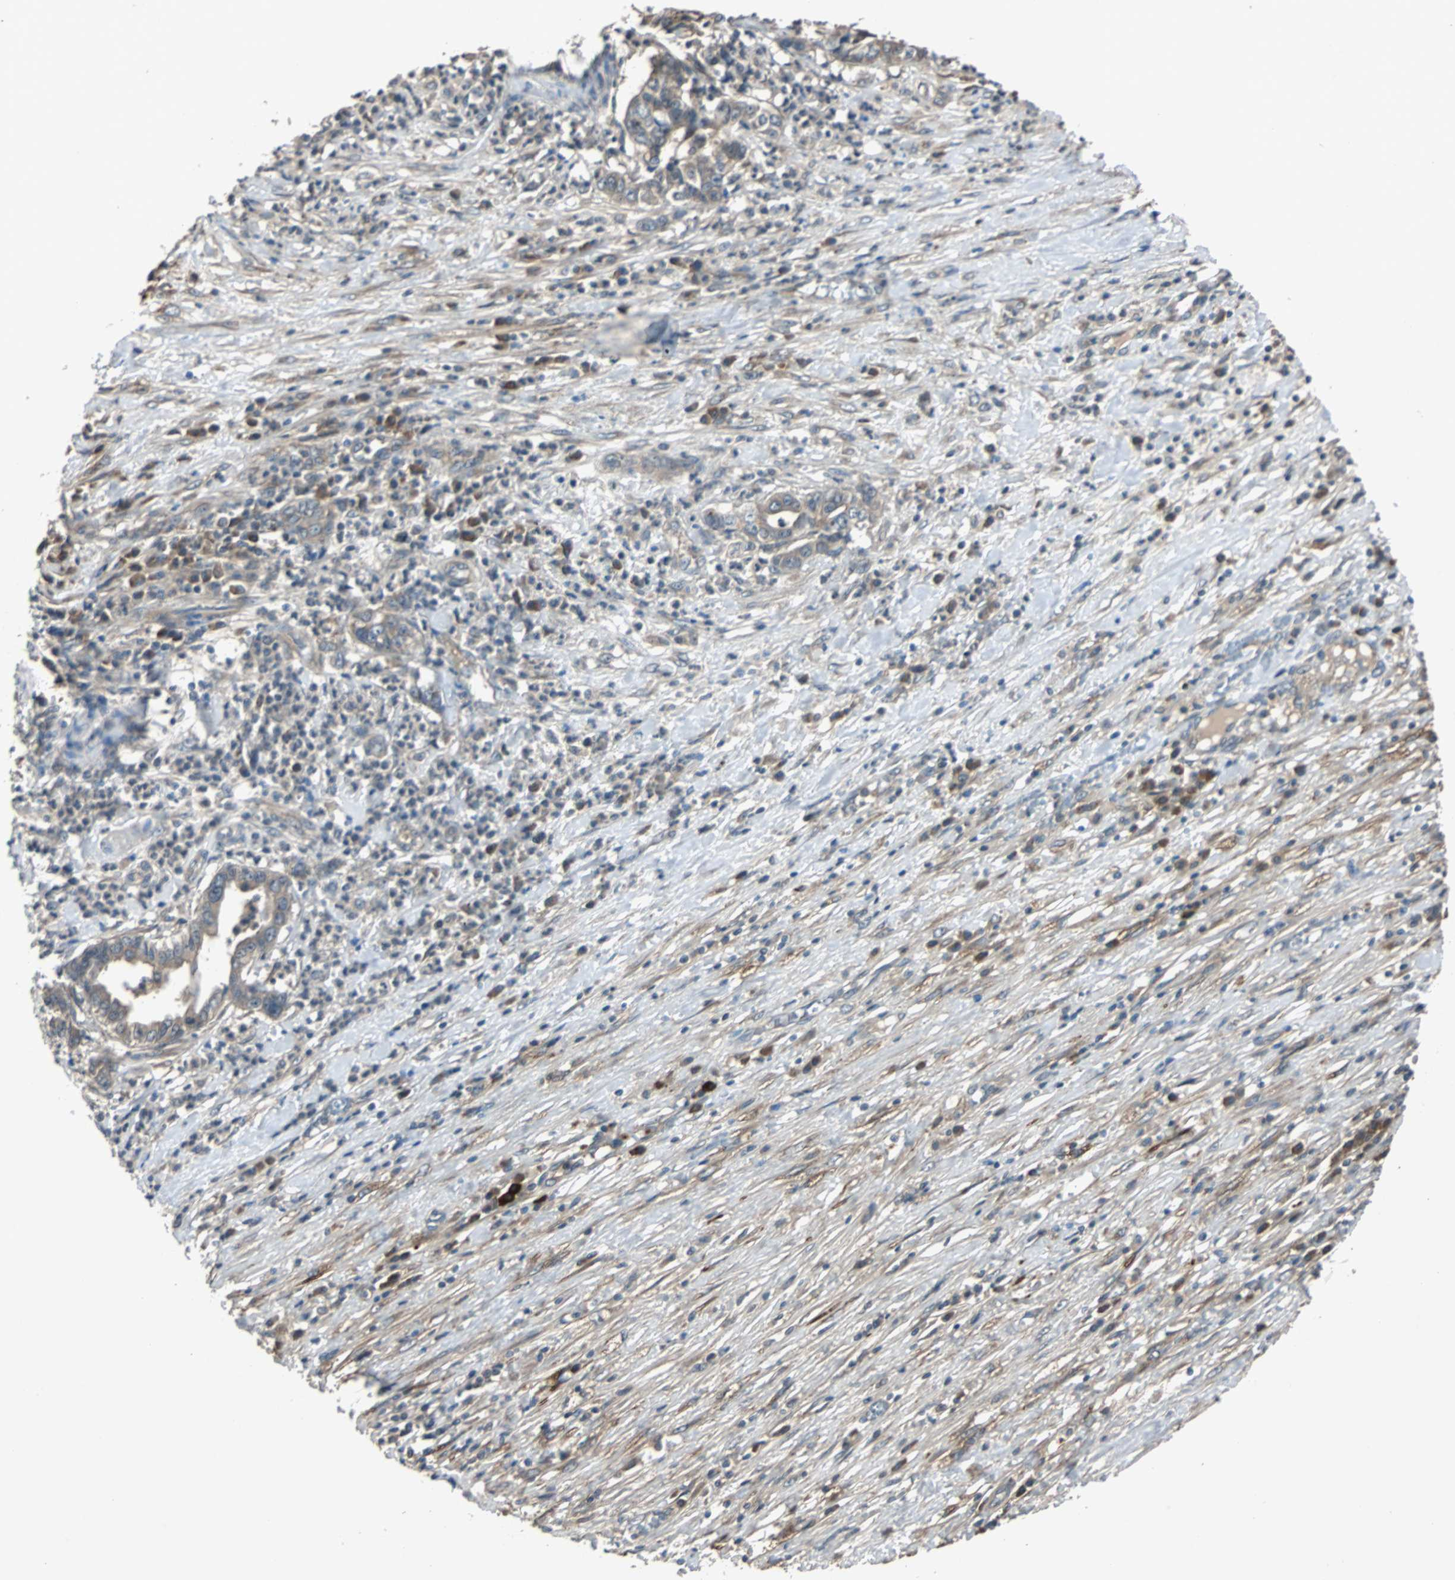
{"staining": {"intensity": "moderate", "quantity": ">75%", "location": "cytoplasmic/membranous"}, "tissue": "liver cancer", "cell_type": "Tumor cells", "image_type": "cancer", "snomed": [{"axis": "morphology", "description": "Cholangiocarcinoma"}, {"axis": "topography", "description": "Liver"}], "caption": "A brown stain highlights moderate cytoplasmic/membranous positivity of a protein in human liver cancer (cholangiocarcinoma) tumor cells.", "gene": "ARF1", "patient": {"sex": "female", "age": 61}}